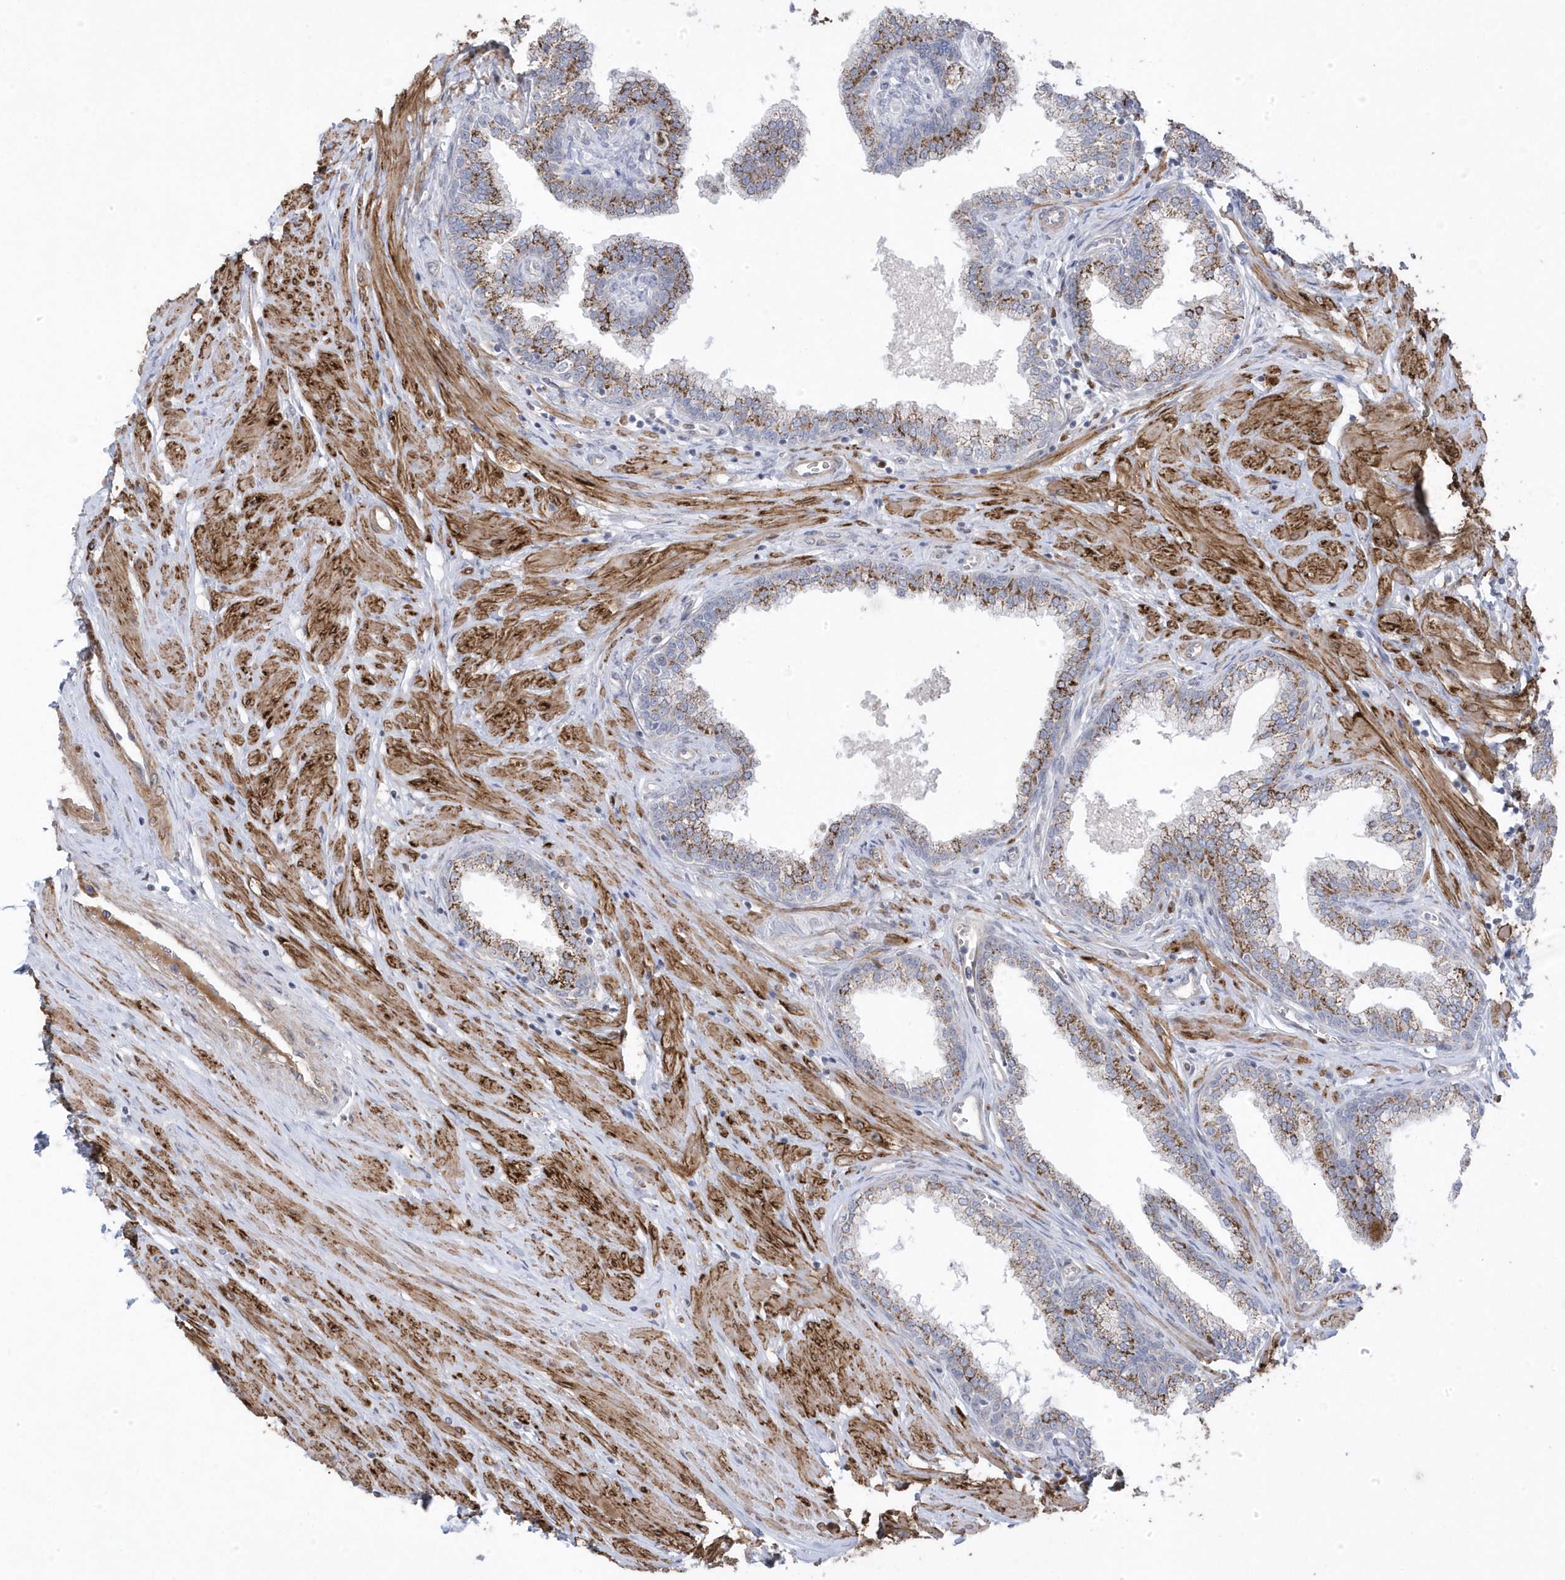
{"staining": {"intensity": "moderate", "quantity": ">75%", "location": "cytoplasmic/membranous"}, "tissue": "prostate", "cell_type": "Glandular cells", "image_type": "normal", "snomed": [{"axis": "morphology", "description": "Normal tissue, NOS"}, {"axis": "morphology", "description": "Urothelial carcinoma, Low grade"}, {"axis": "topography", "description": "Urinary bladder"}, {"axis": "topography", "description": "Prostate"}], "caption": "Immunohistochemistry (IHC) micrograph of unremarkable human prostate stained for a protein (brown), which displays medium levels of moderate cytoplasmic/membranous expression in about >75% of glandular cells.", "gene": "GTPBP6", "patient": {"sex": "male", "age": 60}}